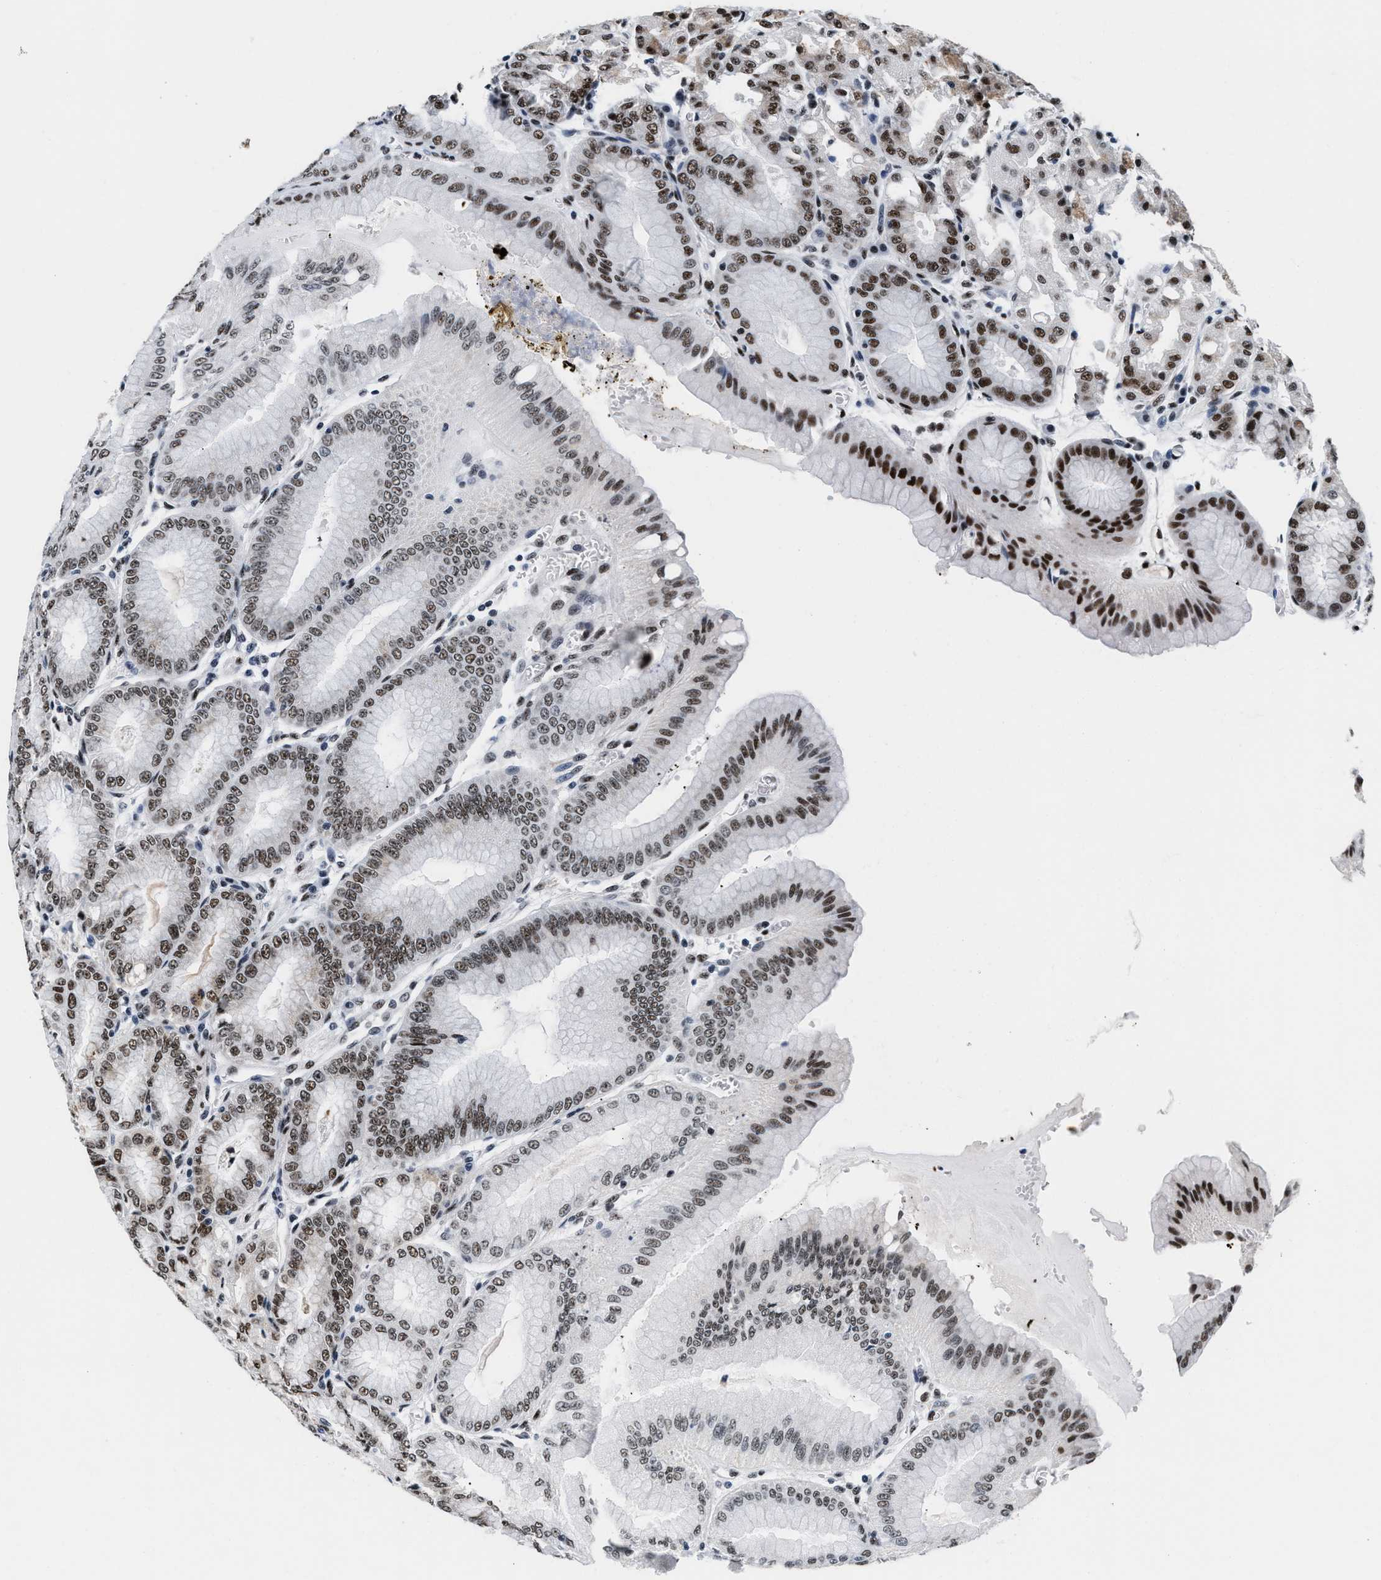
{"staining": {"intensity": "strong", "quantity": ">75%", "location": "nuclear"}, "tissue": "stomach", "cell_type": "Glandular cells", "image_type": "normal", "snomed": [{"axis": "morphology", "description": "Normal tissue, NOS"}, {"axis": "topography", "description": "Stomach, lower"}], "caption": "Immunohistochemistry (IHC) image of unremarkable stomach: human stomach stained using immunohistochemistry shows high levels of strong protein expression localized specifically in the nuclear of glandular cells, appearing as a nuclear brown color.", "gene": "RAD50", "patient": {"sex": "male", "age": 71}}